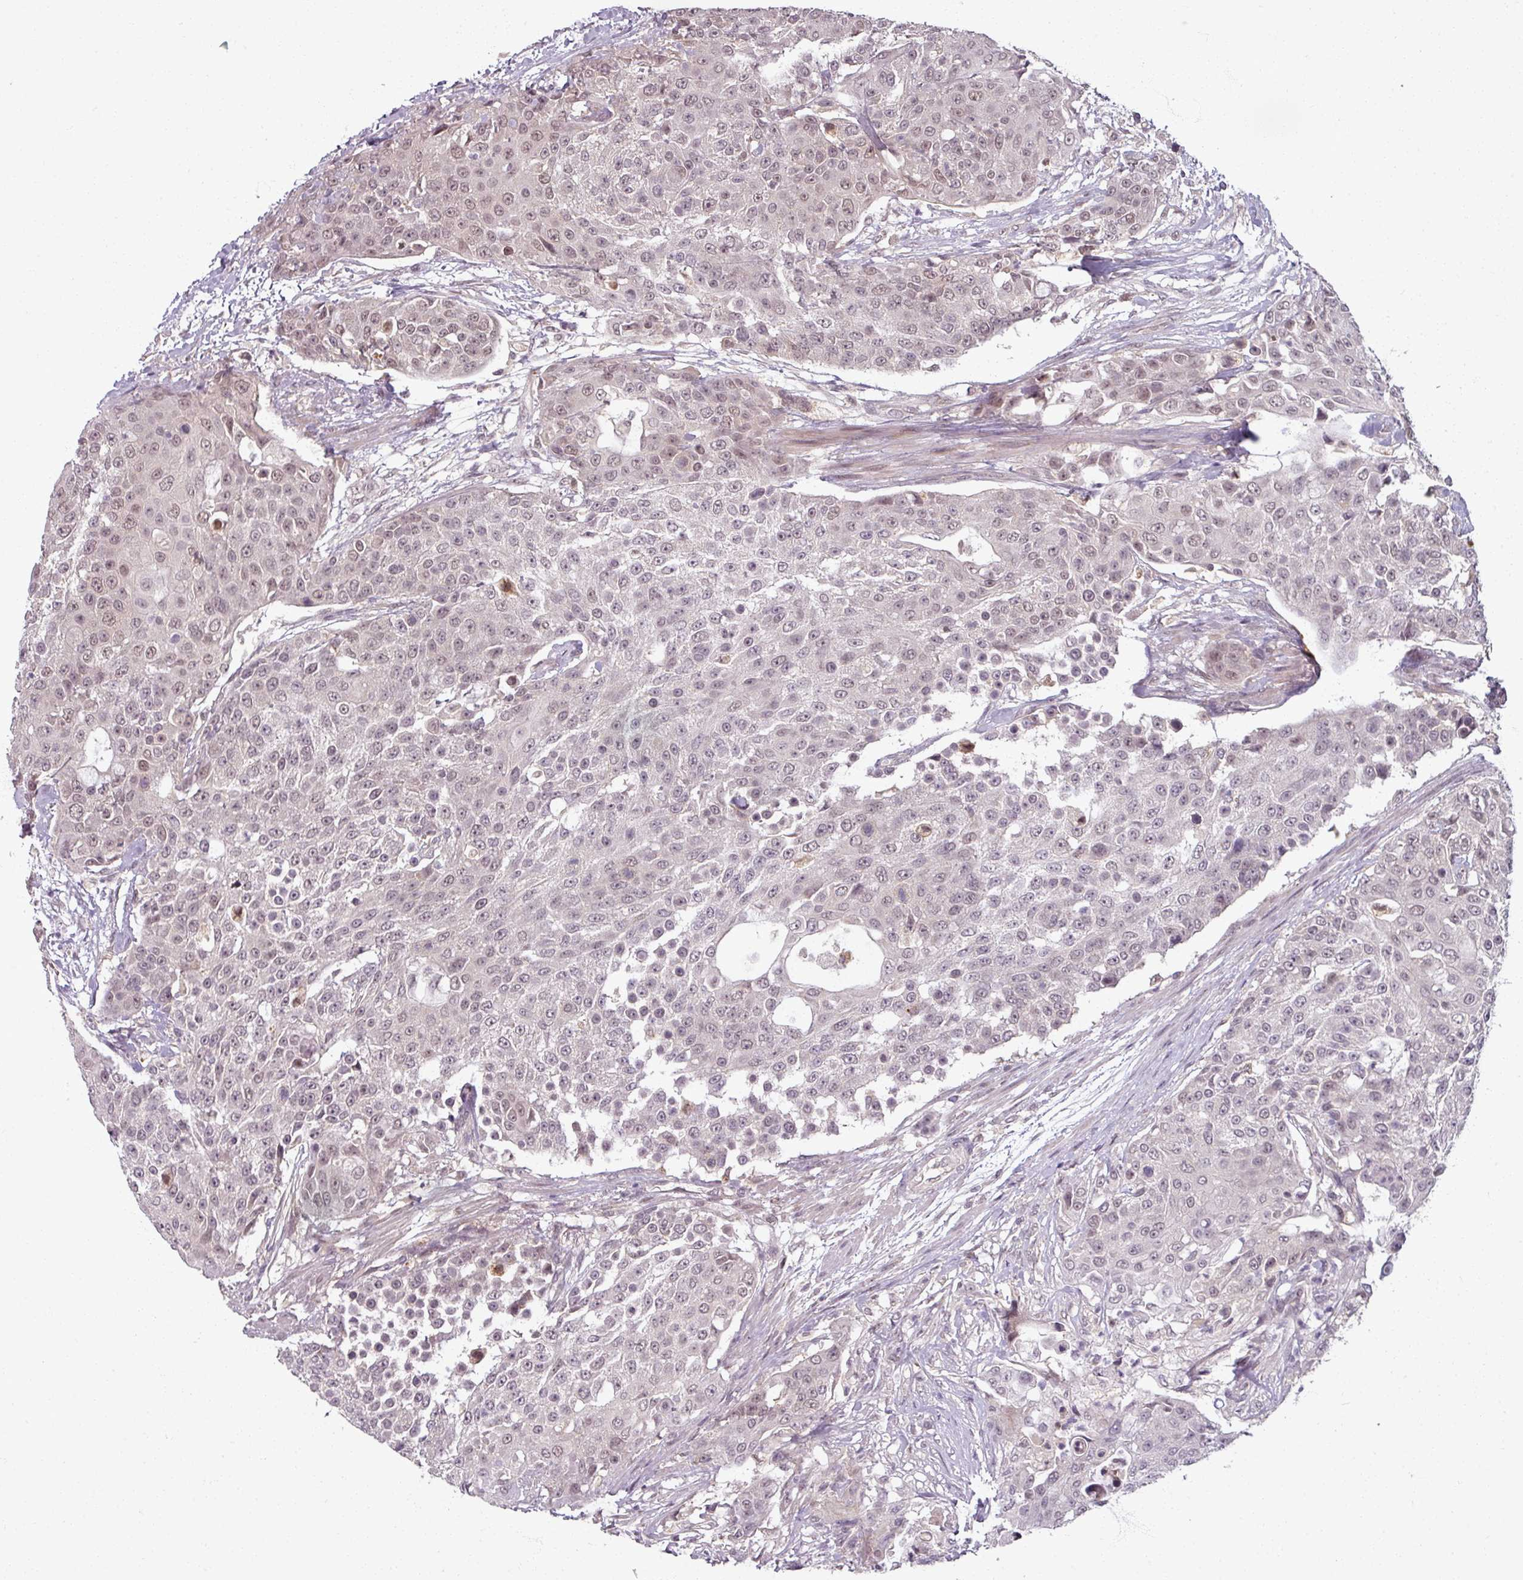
{"staining": {"intensity": "weak", "quantity": "<25%", "location": "nuclear"}, "tissue": "urothelial cancer", "cell_type": "Tumor cells", "image_type": "cancer", "snomed": [{"axis": "morphology", "description": "Urothelial carcinoma, High grade"}, {"axis": "topography", "description": "Urinary bladder"}], "caption": "Micrograph shows no protein expression in tumor cells of urothelial carcinoma (high-grade) tissue. (Stains: DAB immunohistochemistry (IHC) with hematoxylin counter stain, Microscopy: brightfield microscopy at high magnification).", "gene": "POLR2G", "patient": {"sex": "female", "age": 63}}